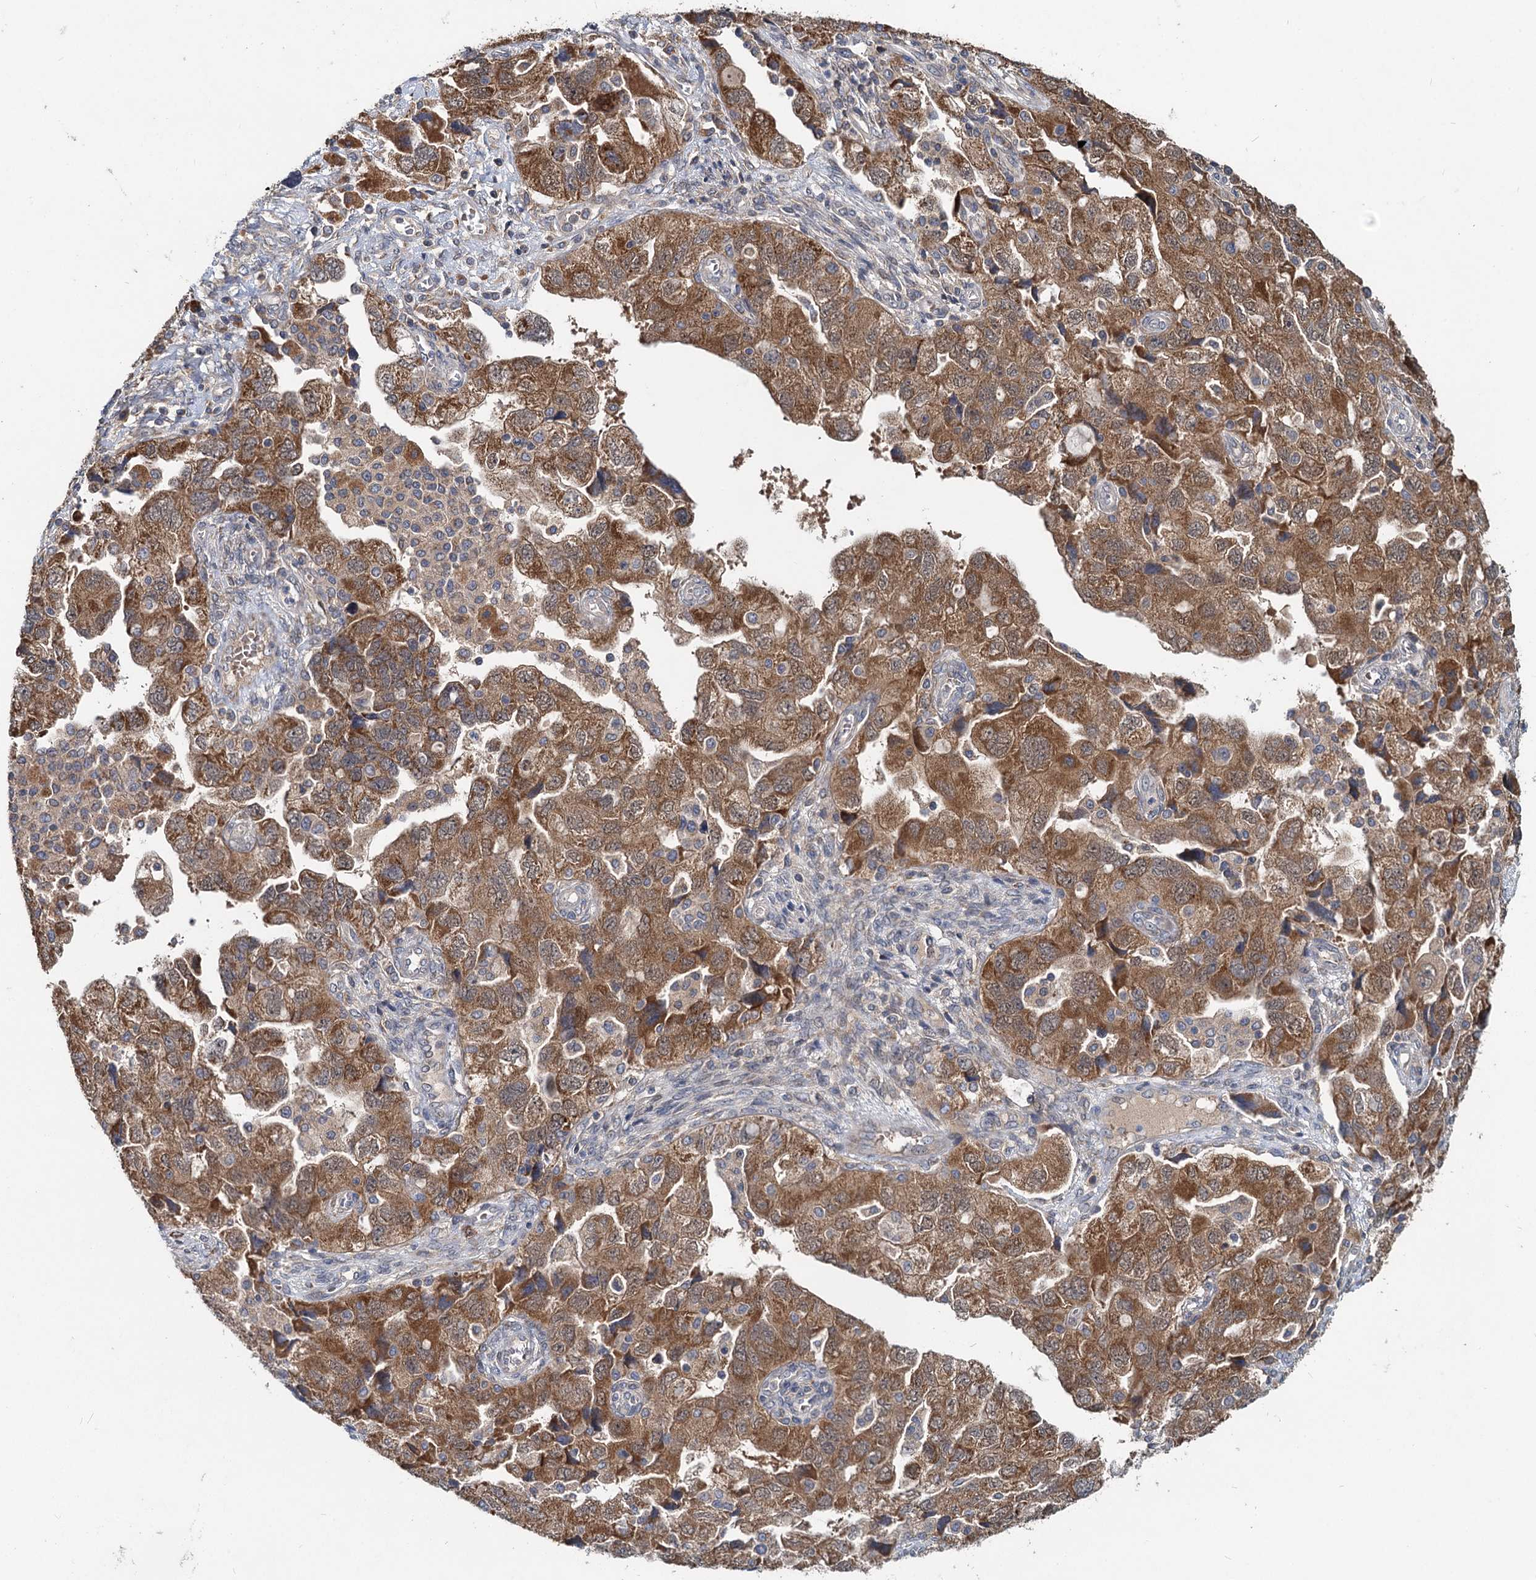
{"staining": {"intensity": "moderate", "quantity": ">75%", "location": "cytoplasmic/membranous"}, "tissue": "ovarian cancer", "cell_type": "Tumor cells", "image_type": "cancer", "snomed": [{"axis": "morphology", "description": "Carcinoma, NOS"}, {"axis": "morphology", "description": "Cystadenocarcinoma, serous, NOS"}, {"axis": "topography", "description": "Ovary"}], "caption": "A high-resolution photomicrograph shows immunohistochemistry staining of ovarian cancer (carcinoma), which demonstrates moderate cytoplasmic/membranous staining in approximately >75% of tumor cells.", "gene": "OTUB1", "patient": {"sex": "female", "age": 69}}